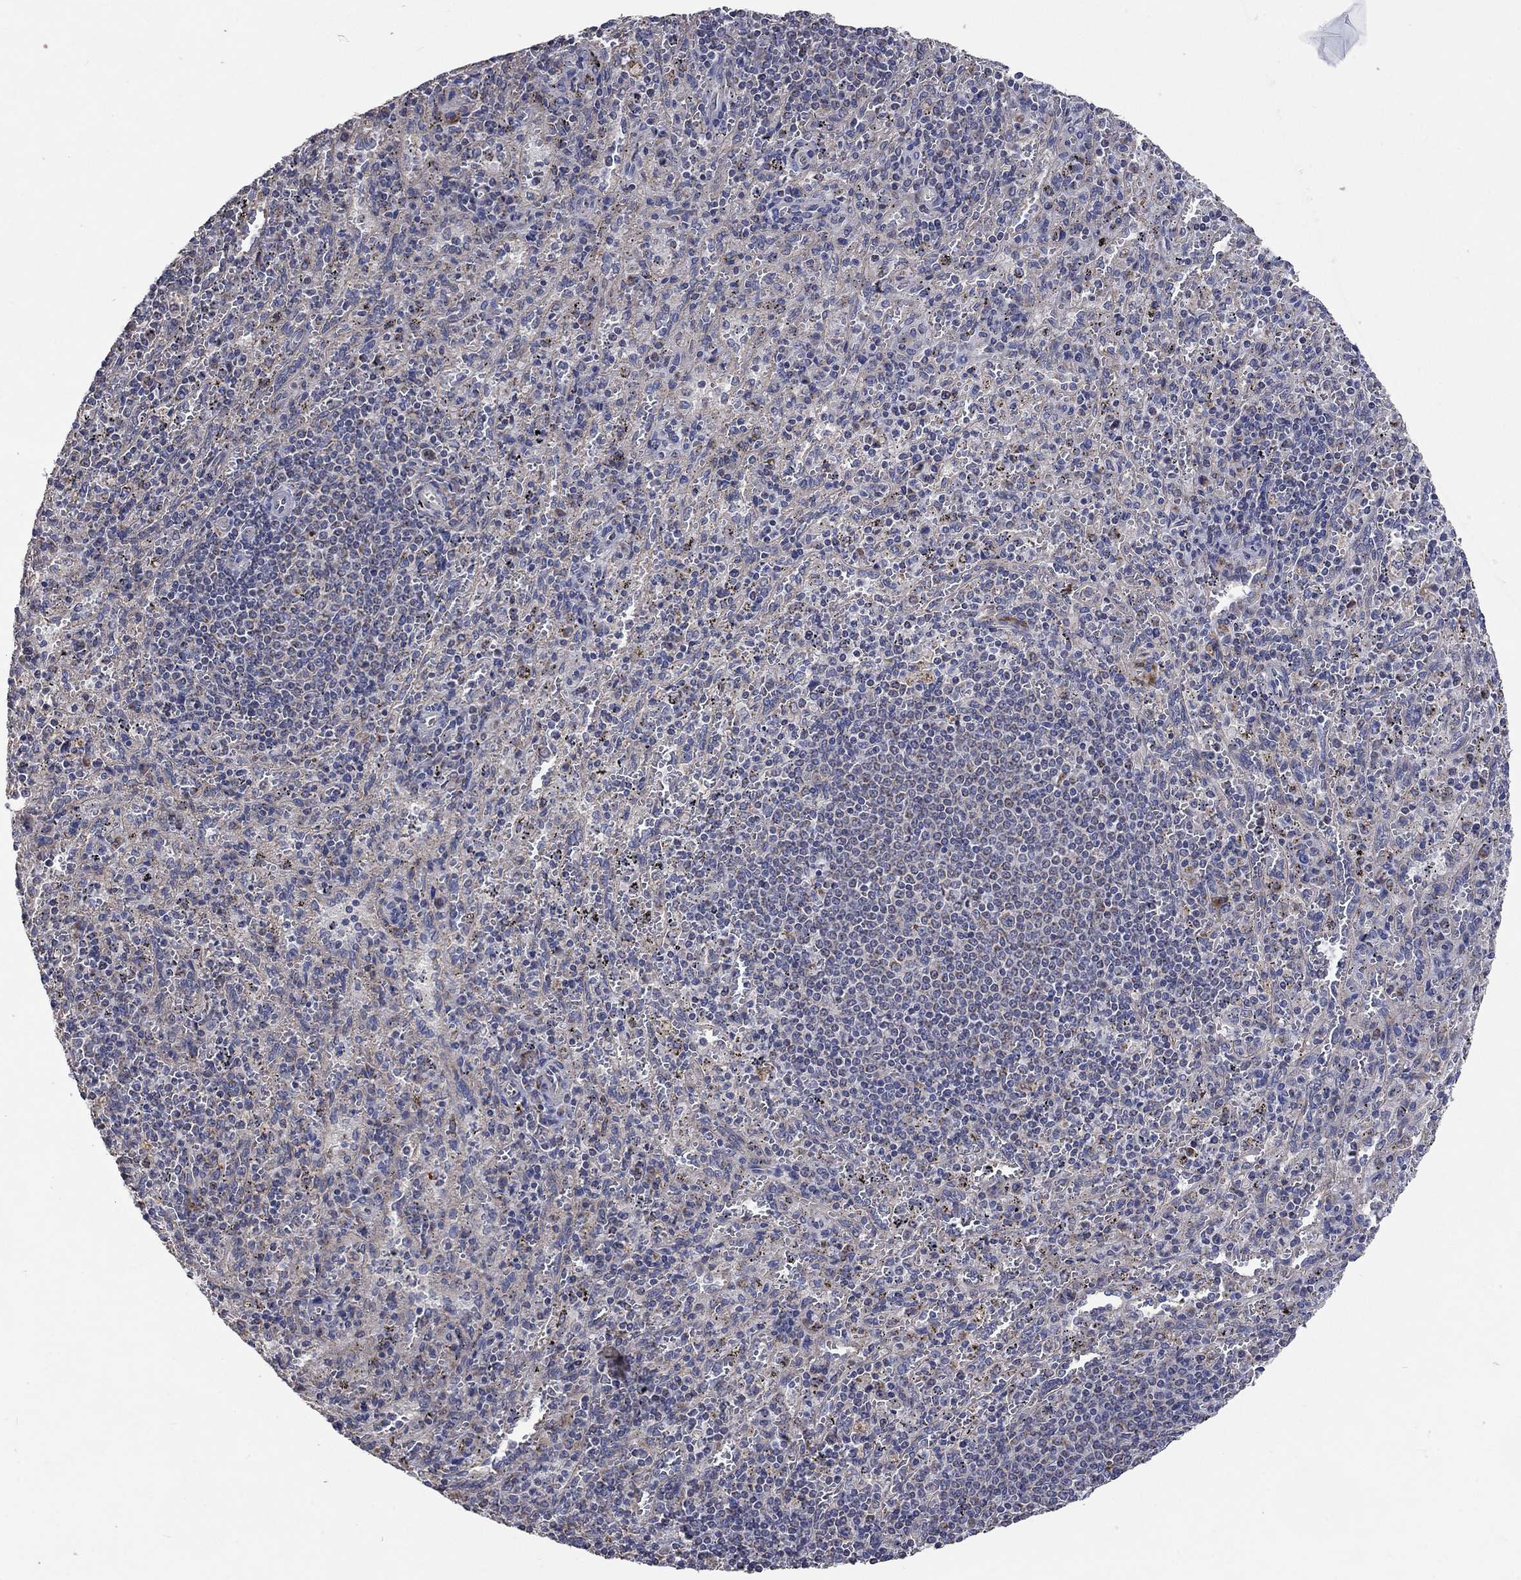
{"staining": {"intensity": "negative", "quantity": "none", "location": "none"}, "tissue": "spleen", "cell_type": "Cells in red pulp", "image_type": "normal", "snomed": [{"axis": "morphology", "description": "Normal tissue, NOS"}, {"axis": "topography", "description": "Spleen"}], "caption": "Cells in red pulp are negative for brown protein staining in unremarkable spleen. (DAB immunohistochemistry (IHC) with hematoxylin counter stain).", "gene": "UGT8", "patient": {"sex": "male", "age": 57}}